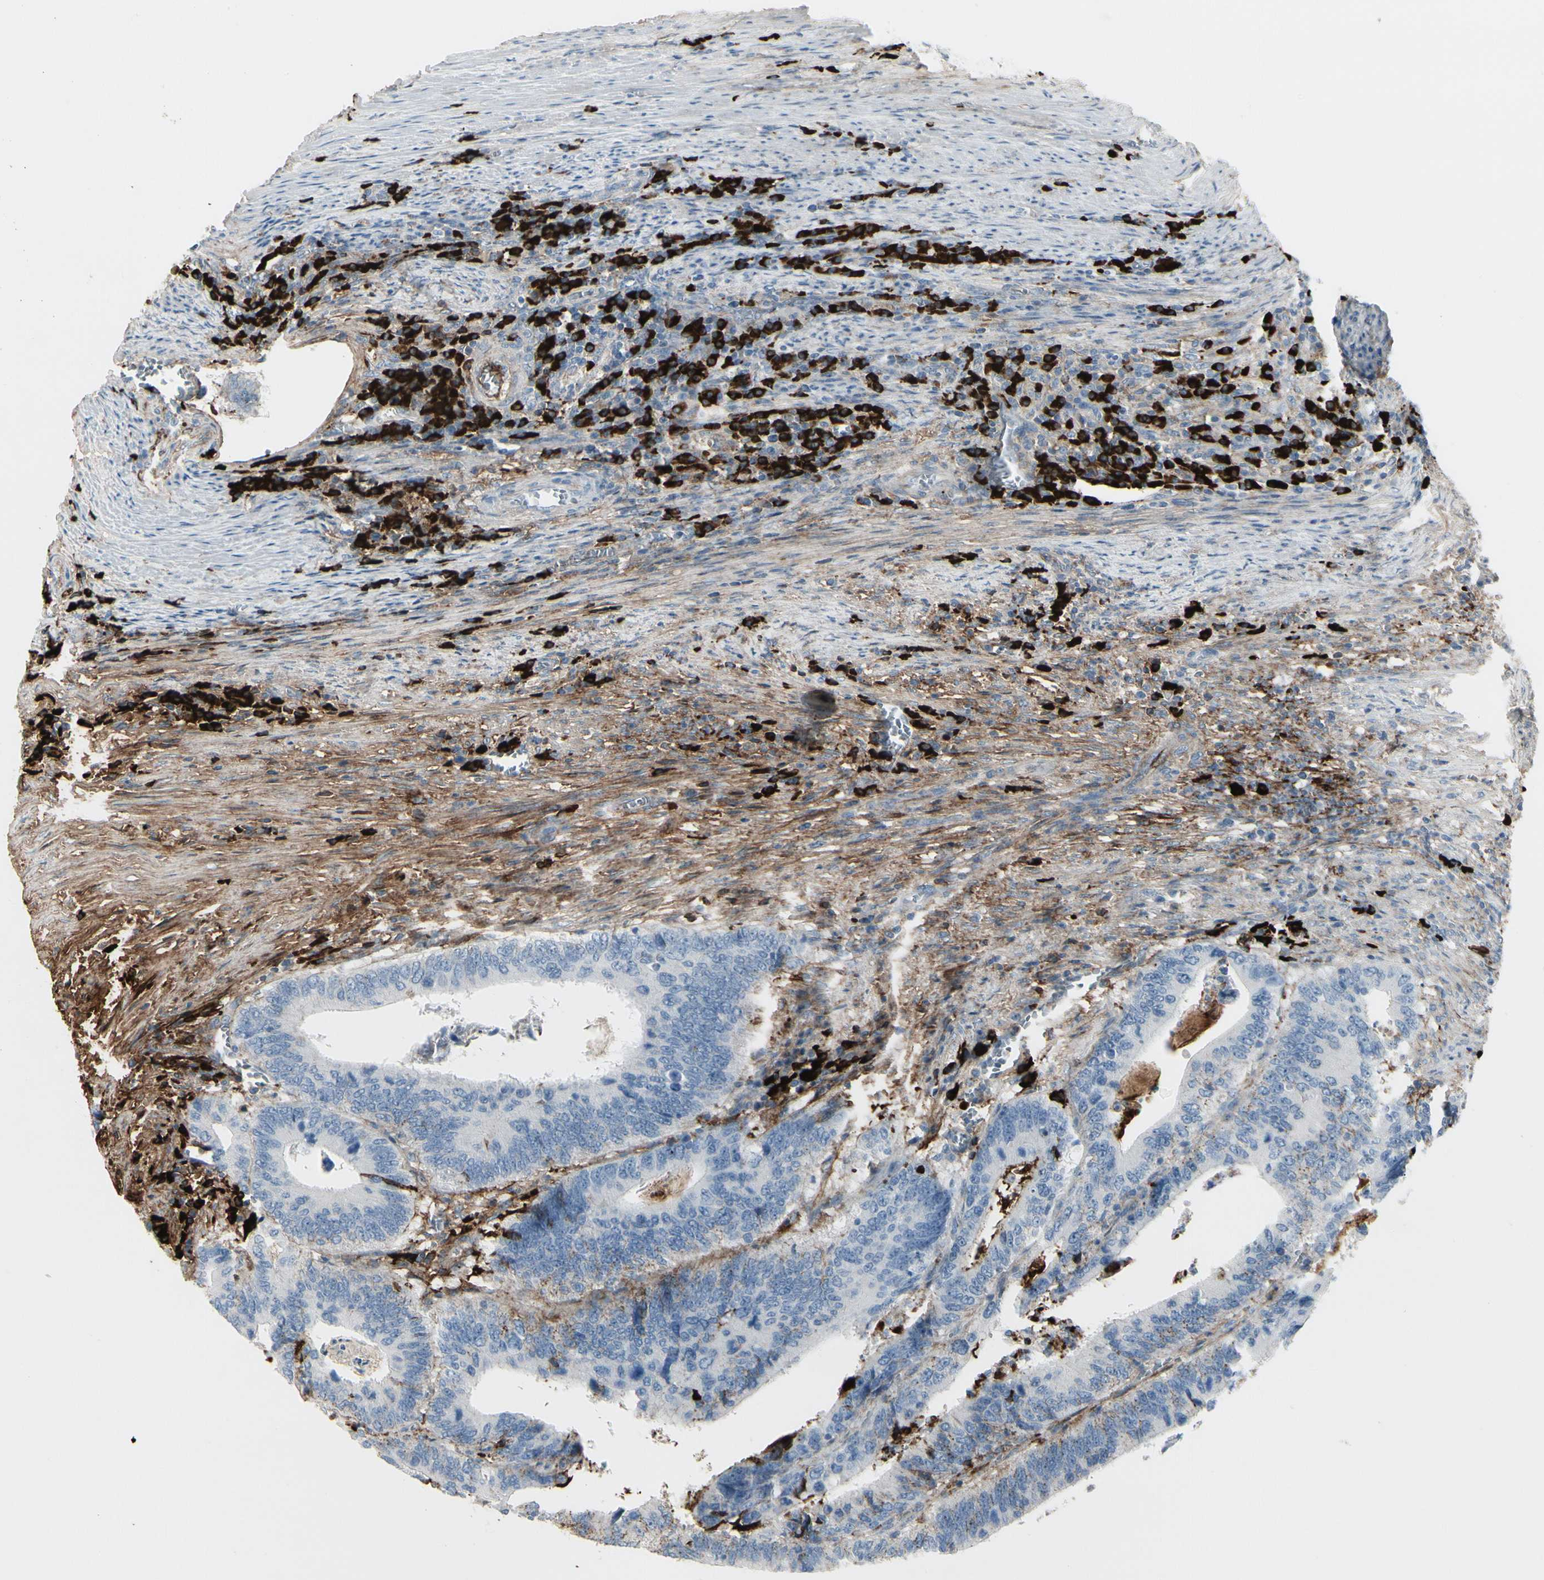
{"staining": {"intensity": "negative", "quantity": "none", "location": "none"}, "tissue": "colorectal cancer", "cell_type": "Tumor cells", "image_type": "cancer", "snomed": [{"axis": "morphology", "description": "Adenocarcinoma, NOS"}, {"axis": "topography", "description": "Colon"}], "caption": "The photomicrograph reveals no significant positivity in tumor cells of adenocarcinoma (colorectal).", "gene": "IGHG1", "patient": {"sex": "male", "age": 72}}